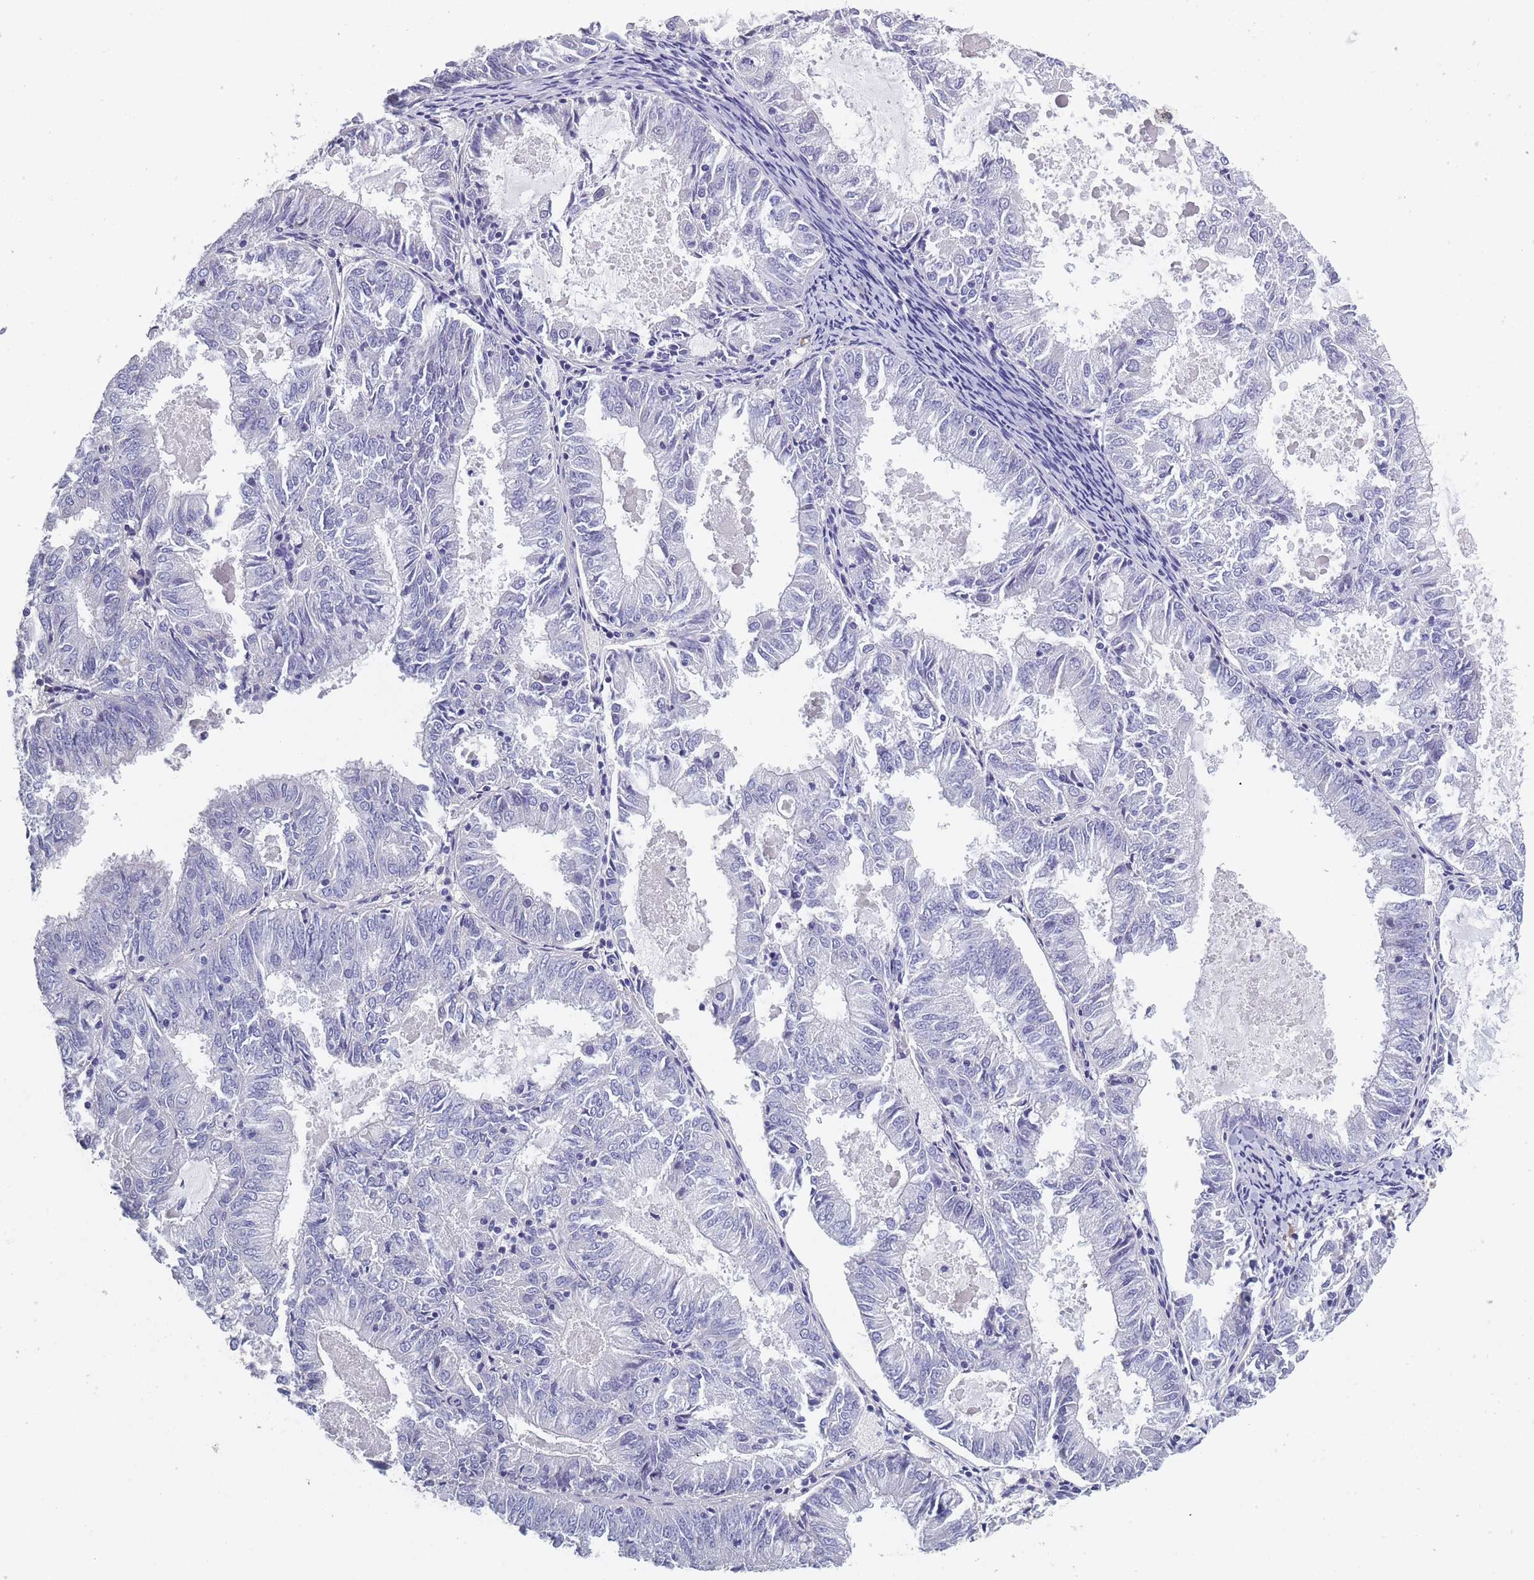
{"staining": {"intensity": "negative", "quantity": "none", "location": "none"}, "tissue": "endometrial cancer", "cell_type": "Tumor cells", "image_type": "cancer", "snomed": [{"axis": "morphology", "description": "Adenocarcinoma, NOS"}, {"axis": "topography", "description": "Endometrium"}], "caption": "The histopathology image exhibits no significant expression in tumor cells of endometrial cancer.", "gene": "OR4C5", "patient": {"sex": "female", "age": 57}}